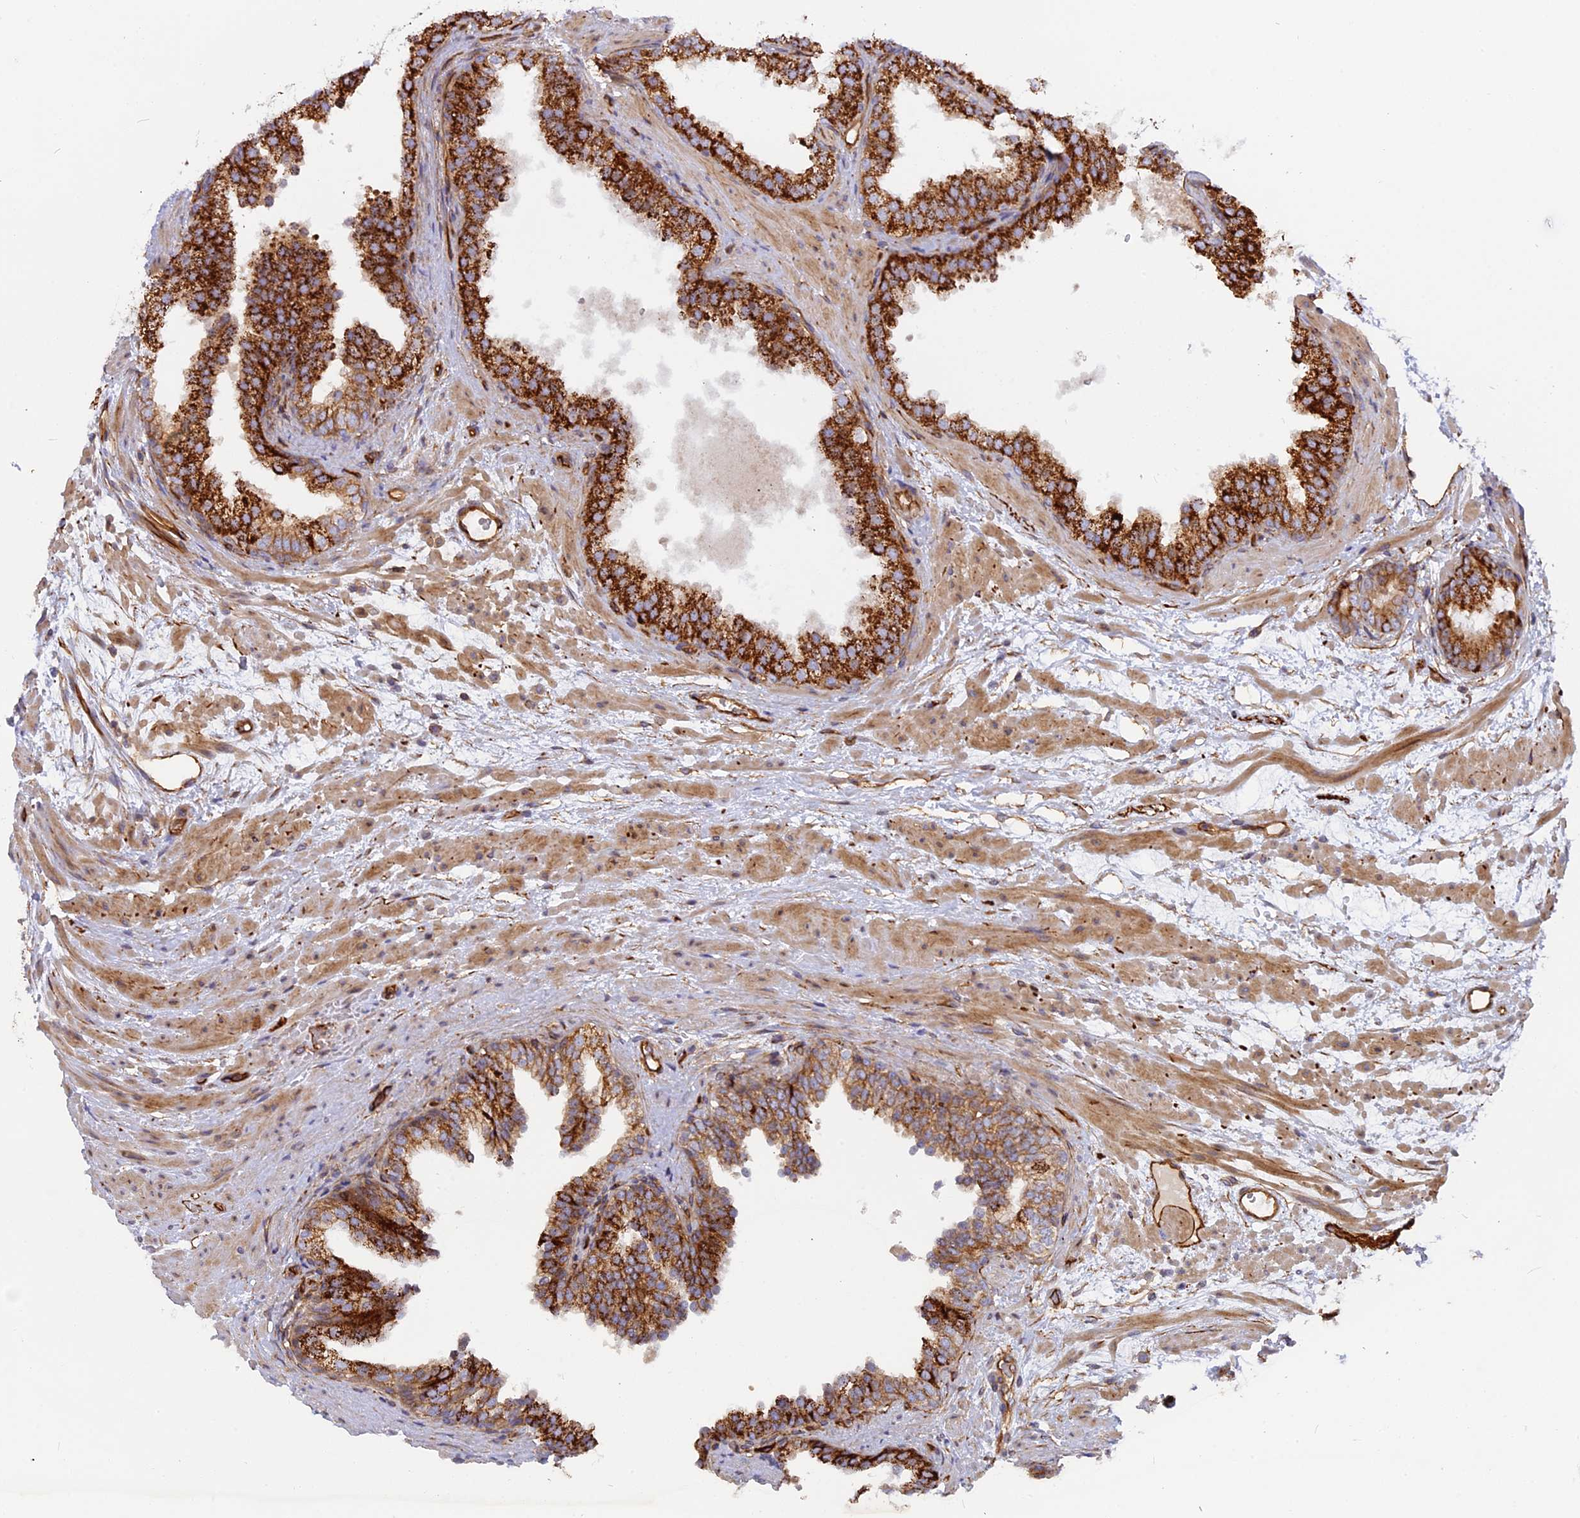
{"staining": {"intensity": "strong", "quantity": ">75%", "location": "cytoplasmic/membranous"}, "tissue": "prostate cancer", "cell_type": "Tumor cells", "image_type": "cancer", "snomed": [{"axis": "morphology", "description": "Adenocarcinoma, High grade"}, {"axis": "topography", "description": "Prostate"}], "caption": "IHC image of human prostate cancer stained for a protein (brown), which demonstrates high levels of strong cytoplasmic/membranous staining in about >75% of tumor cells.", "gene": "CNBD2", "patient": {"sex": "male", "age": 55}}